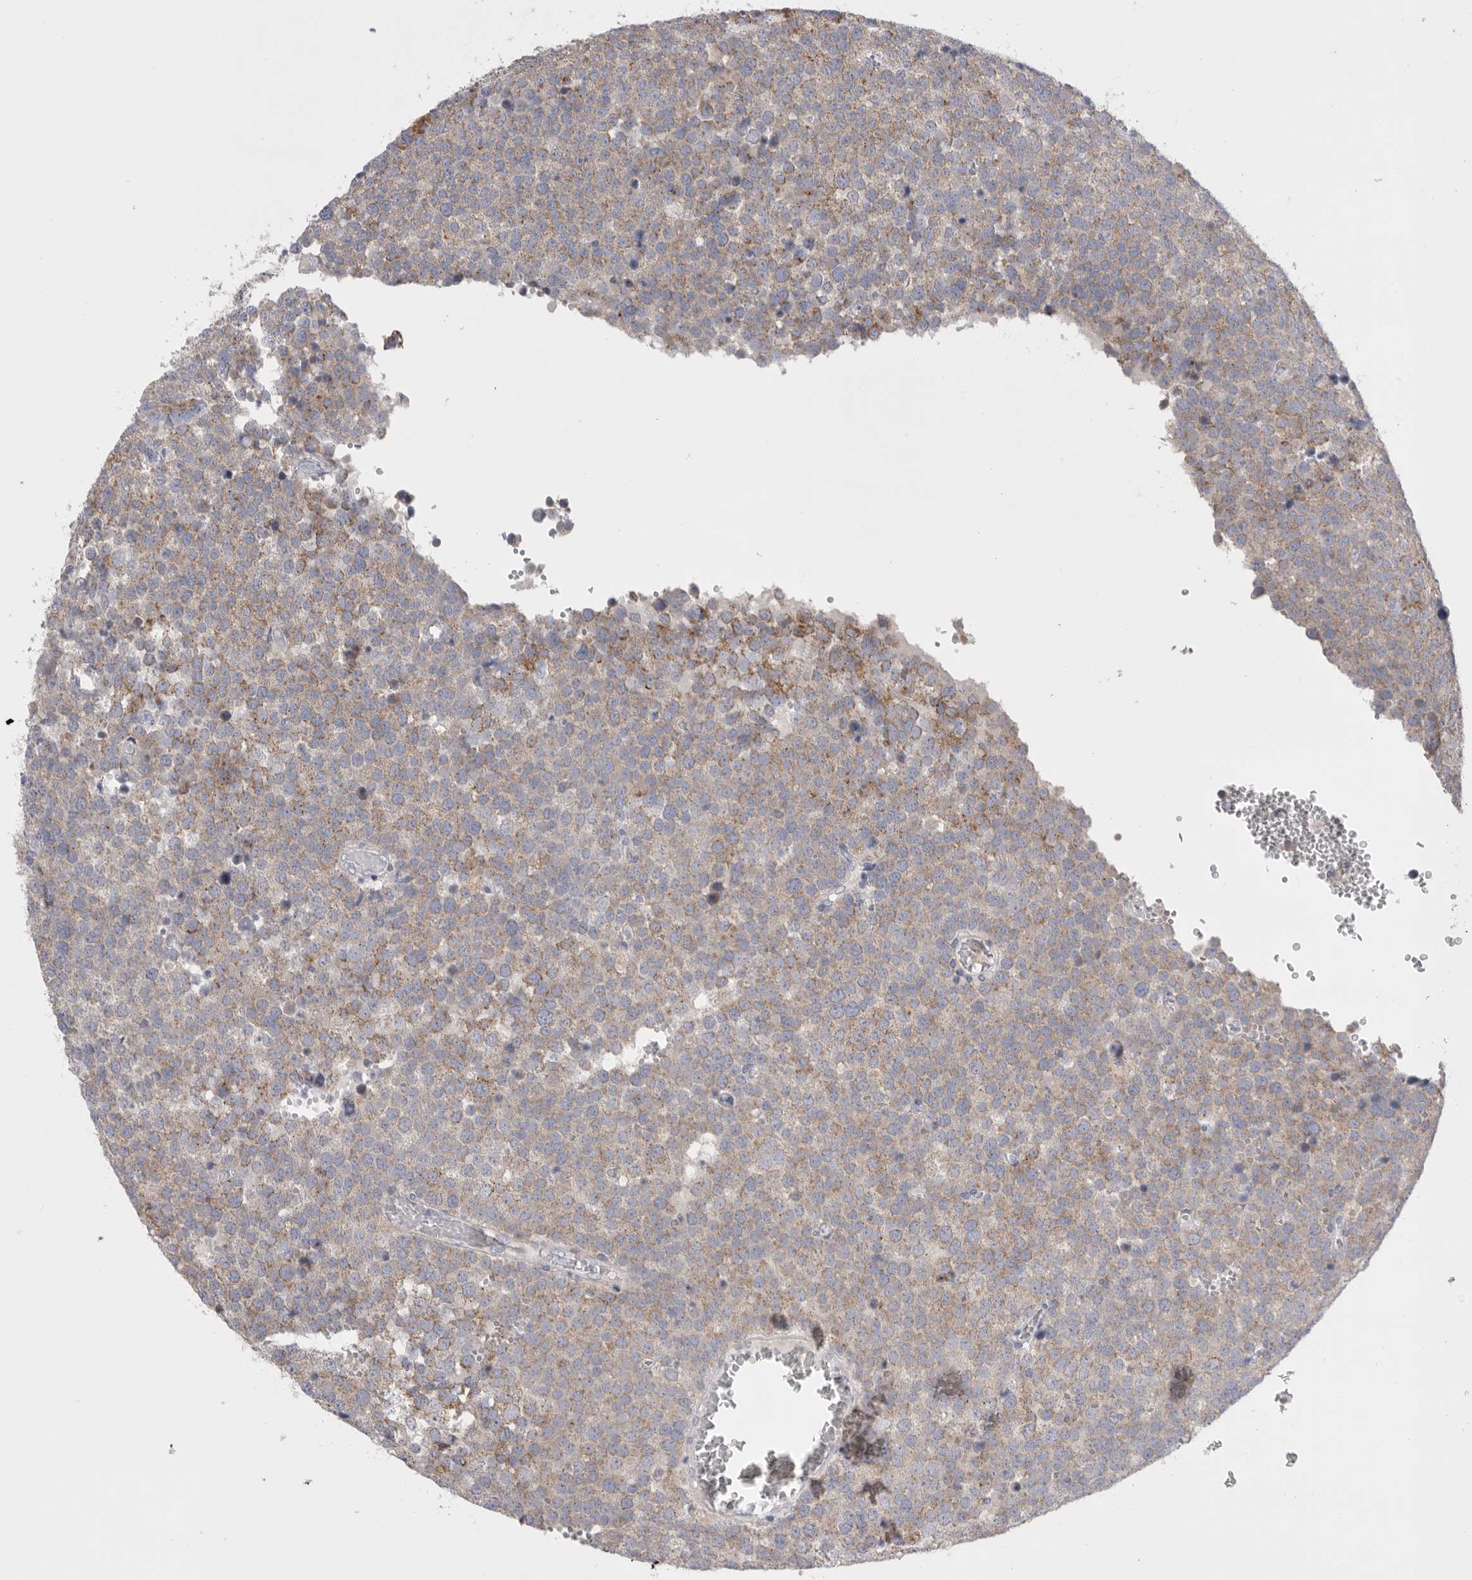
{"staining": {"intensity": "moderate", "quantity": "<25%", "location": "cytoplasmic/membranous"}, "tissue": "testis cancer", "cell_type": "Tumor cells", "image_type": "cancer", "snomed": [{"axis": "morphology", "description": "Seminoma, NOS"}, {"axis": "topography", "description": "Testis"}], "caption": "Tumor cells show moderate cytoplasmic/membranous expression in approximately <25% of cells in testis cancer (seminoma). (DAB (3,3'-diaminobenzidine) IHC, brown staining for protein, blue staining for nuclei).", "gene": "CCDC126", "patient": {"sex": "male", "age": 71}}